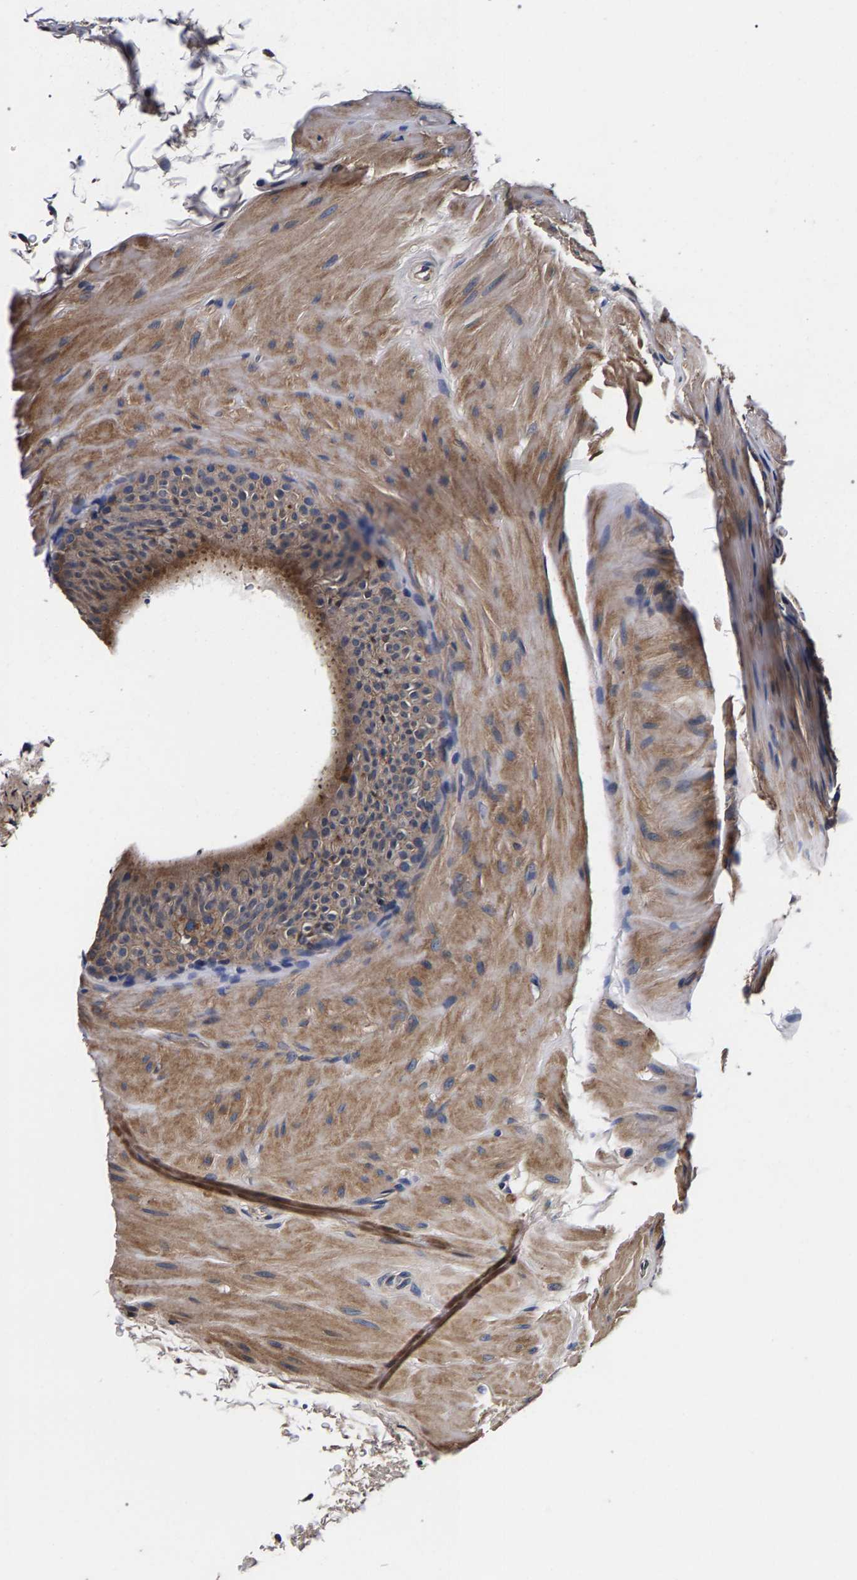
{"staining": {"intensity": "moderate", "quantity": ">75%", "location": "cytoplasmic/membranous"}, "tissue": "epididymis", "cell_type": "Glandular cells", "image_type": "normal", "snomed": [{"axis": "morphology", "description": "Normal tissue, NOS"}, {"axis": "topography", "description": "Epididymis"}], "caption": "An immunohistochemistry histopathology image of benign tissue is shown. Protein staining in brown labels moderate cytoplasmic/membranous positivity in epididymis within glandular cells.", "gene": "MARCHF7", "patient": {"sex": "male", "age": 34}}